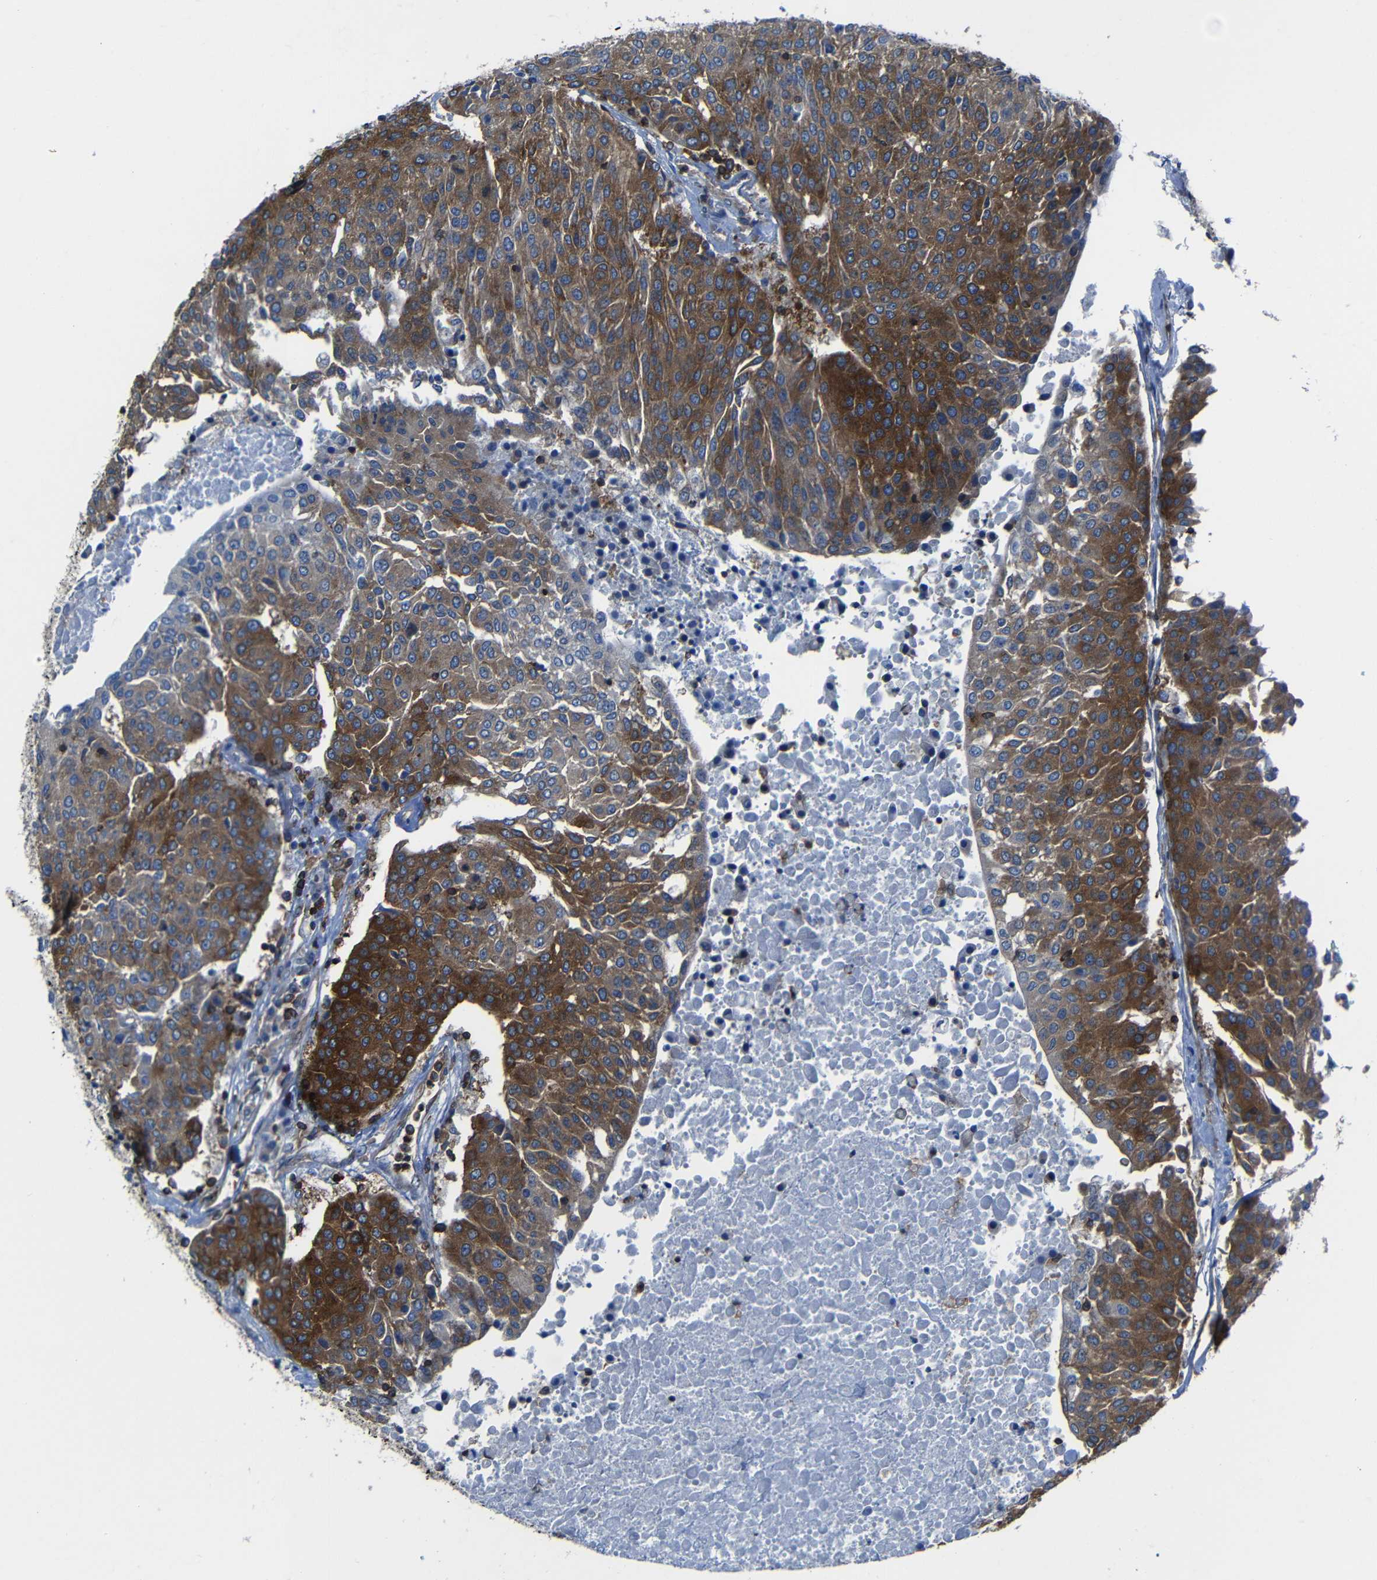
{"staining": {"intensity": "strong", "quantity": ">75%", "location": "cytoplasmic/membranous"}, "tissue": "urothelial cancer", "cell_type": "Tumor cells", "image_type": "cancer", "snomed": [{"axis": "morphology", "description": "Urothelial carcinoma, High grade"}, {"axis": "topography", "description": "Urinary bladder"}], "caption": "High-grade urothelial carcinoma stained with DAB (3,3'-diaminobenzidine) immunohistochemistry exhibits high levels of strong cytoplasmic/membranous staining in approximately >75% of tumor cells.", "gene": "ARHGEF1", "patient": {"sex": "female", "age": 85}}